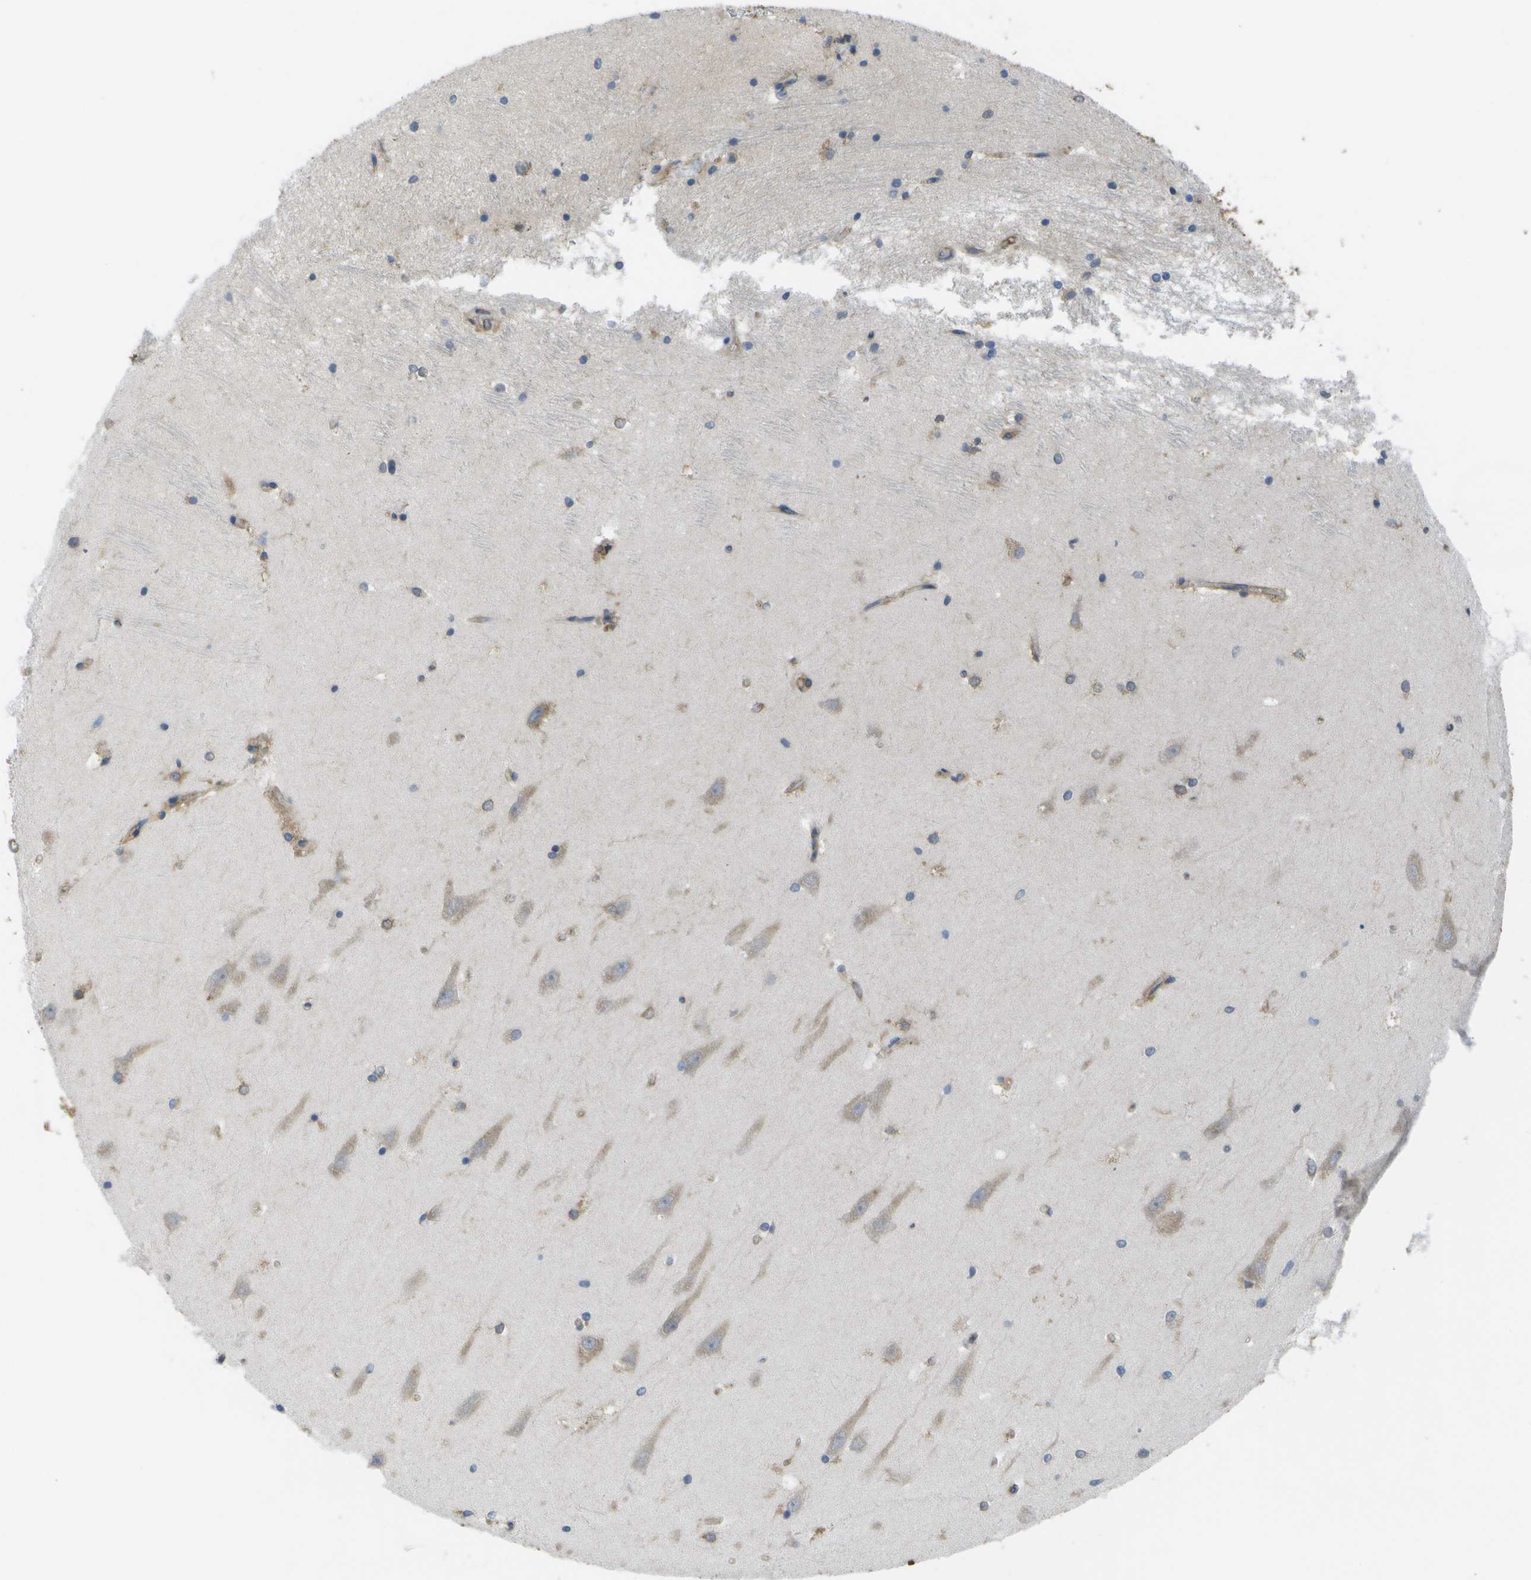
{"staining": {"intensity": "moderate", "quantity": "25%-75%", "location": "cytoplasmic/membranous"}, "tissue": "hippocampus", "cell_type": "Glial cells", "image_type": "normal", "snomed": [{"axis": "morphology", "description": "Normal tissue, NOS"}, {"axis": "topography", "description": "Hippocampus"}], "caption": "Protein expression analysis of normal hippocampus shows moderate cytoplasmic/membranous positivity in about 25%-75% of glial cells. Nuclei are stained in blue.", "gene": "DPM3", "patient": {"sex": "male", "age": 45}}